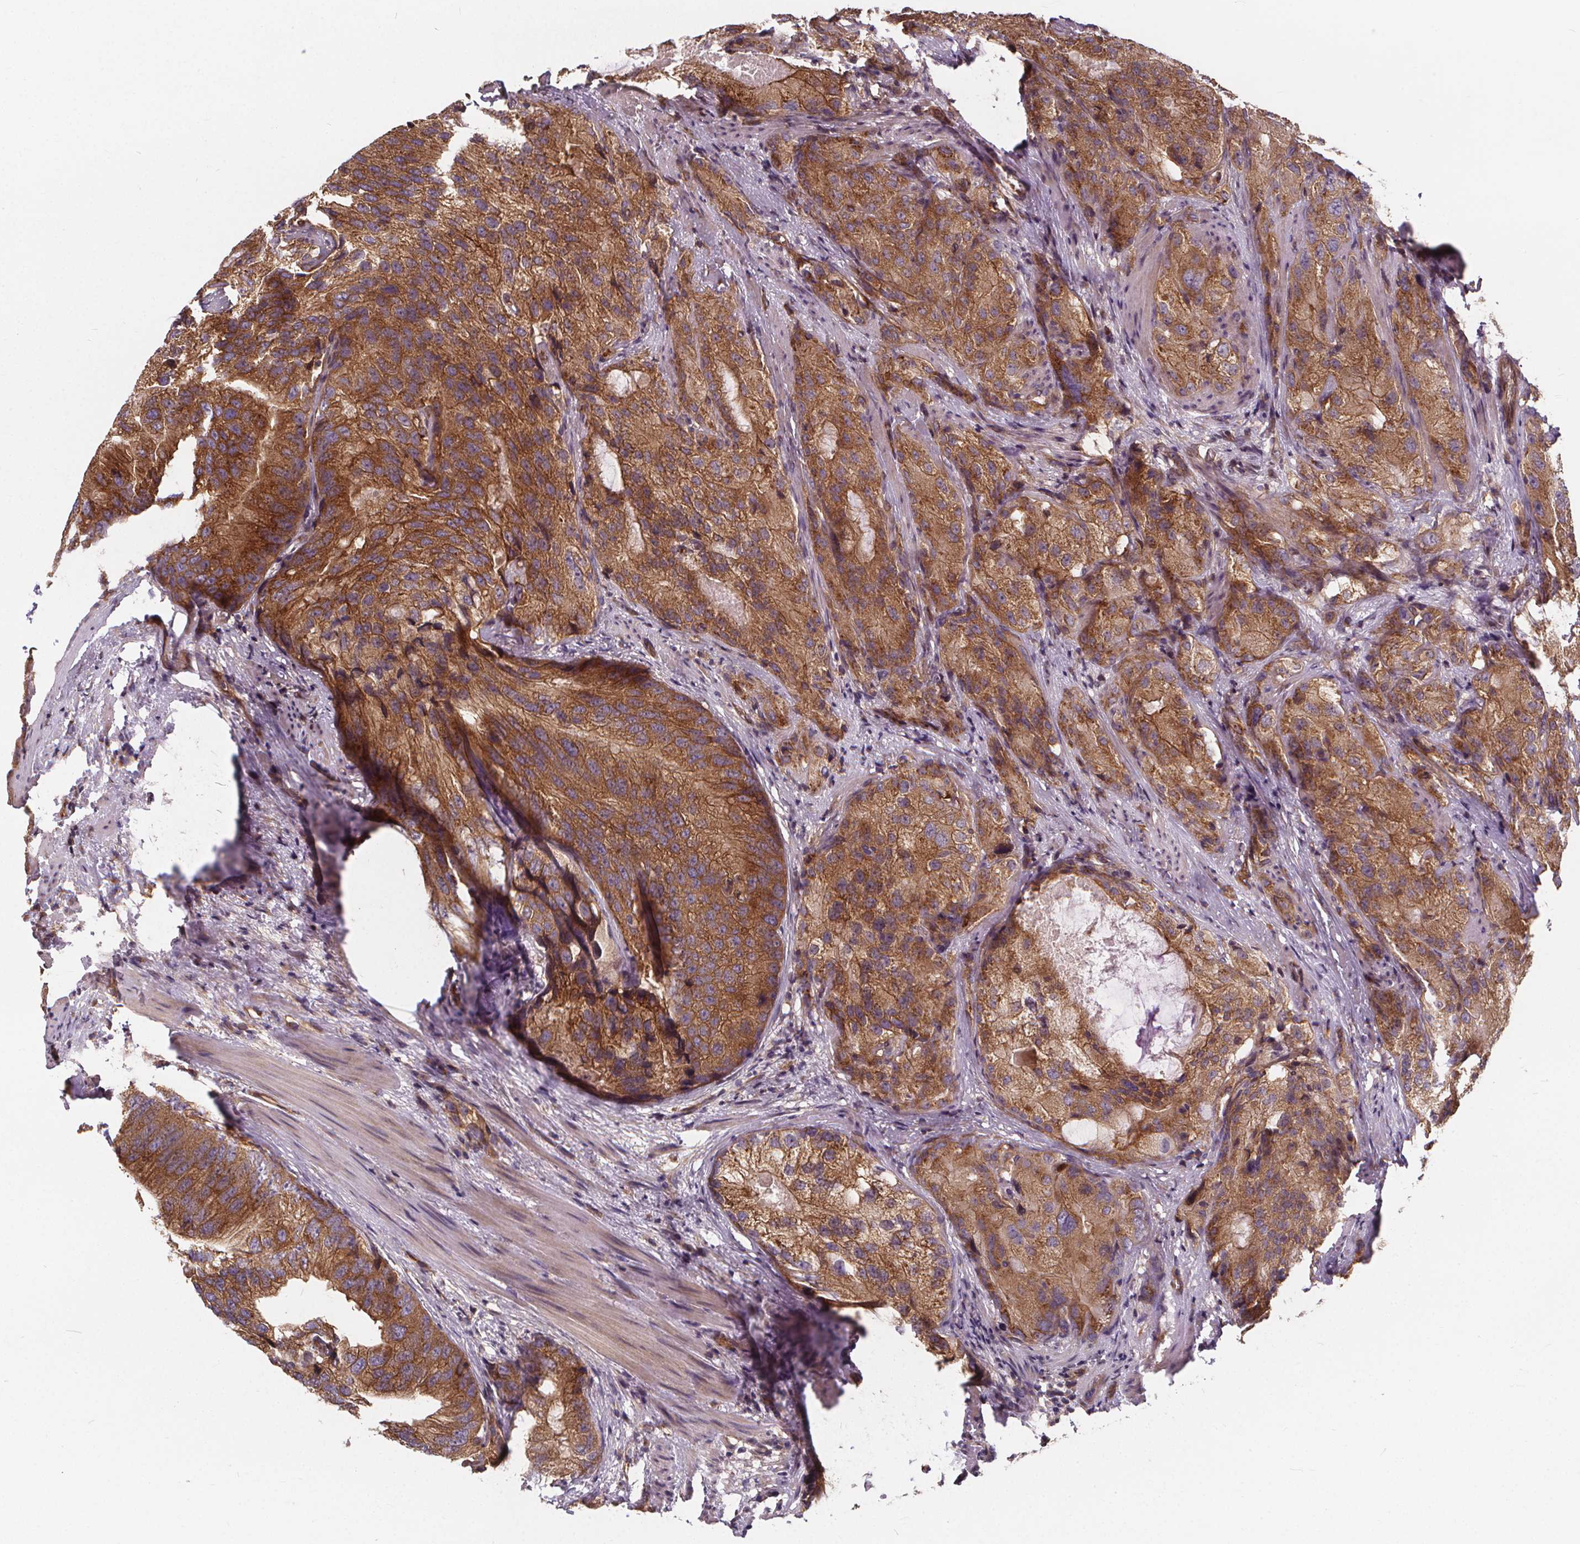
{"staining": {"intensity": "strong", "quantity": ">75%", "location": "cytoplasmic/membranous"}, "tissue": "prostate cancer", "cell_type": "Tumor cells", "image_type": "cancer", "snomed": [{"axis": "morphology", "description": "Adenocarcinoma, High grade"}, {"axis": "topography", "description": "Prostate"}], "caption": "Immunohistochemical staining of high-grade adenocarcinoma (prostate) displays high levels of strong cytoplasmic/membranous positivity in approximately >75% of tumor cells. The staining was performed using DAB (3,3'-diaminobenzidine) to visualize the protein expression in brown, while the nuclei were stained in blue with hematoxylin (Magnification: 20x).", "gene": "CLINT1", "patient": {"sex": "male", "age": 70}}